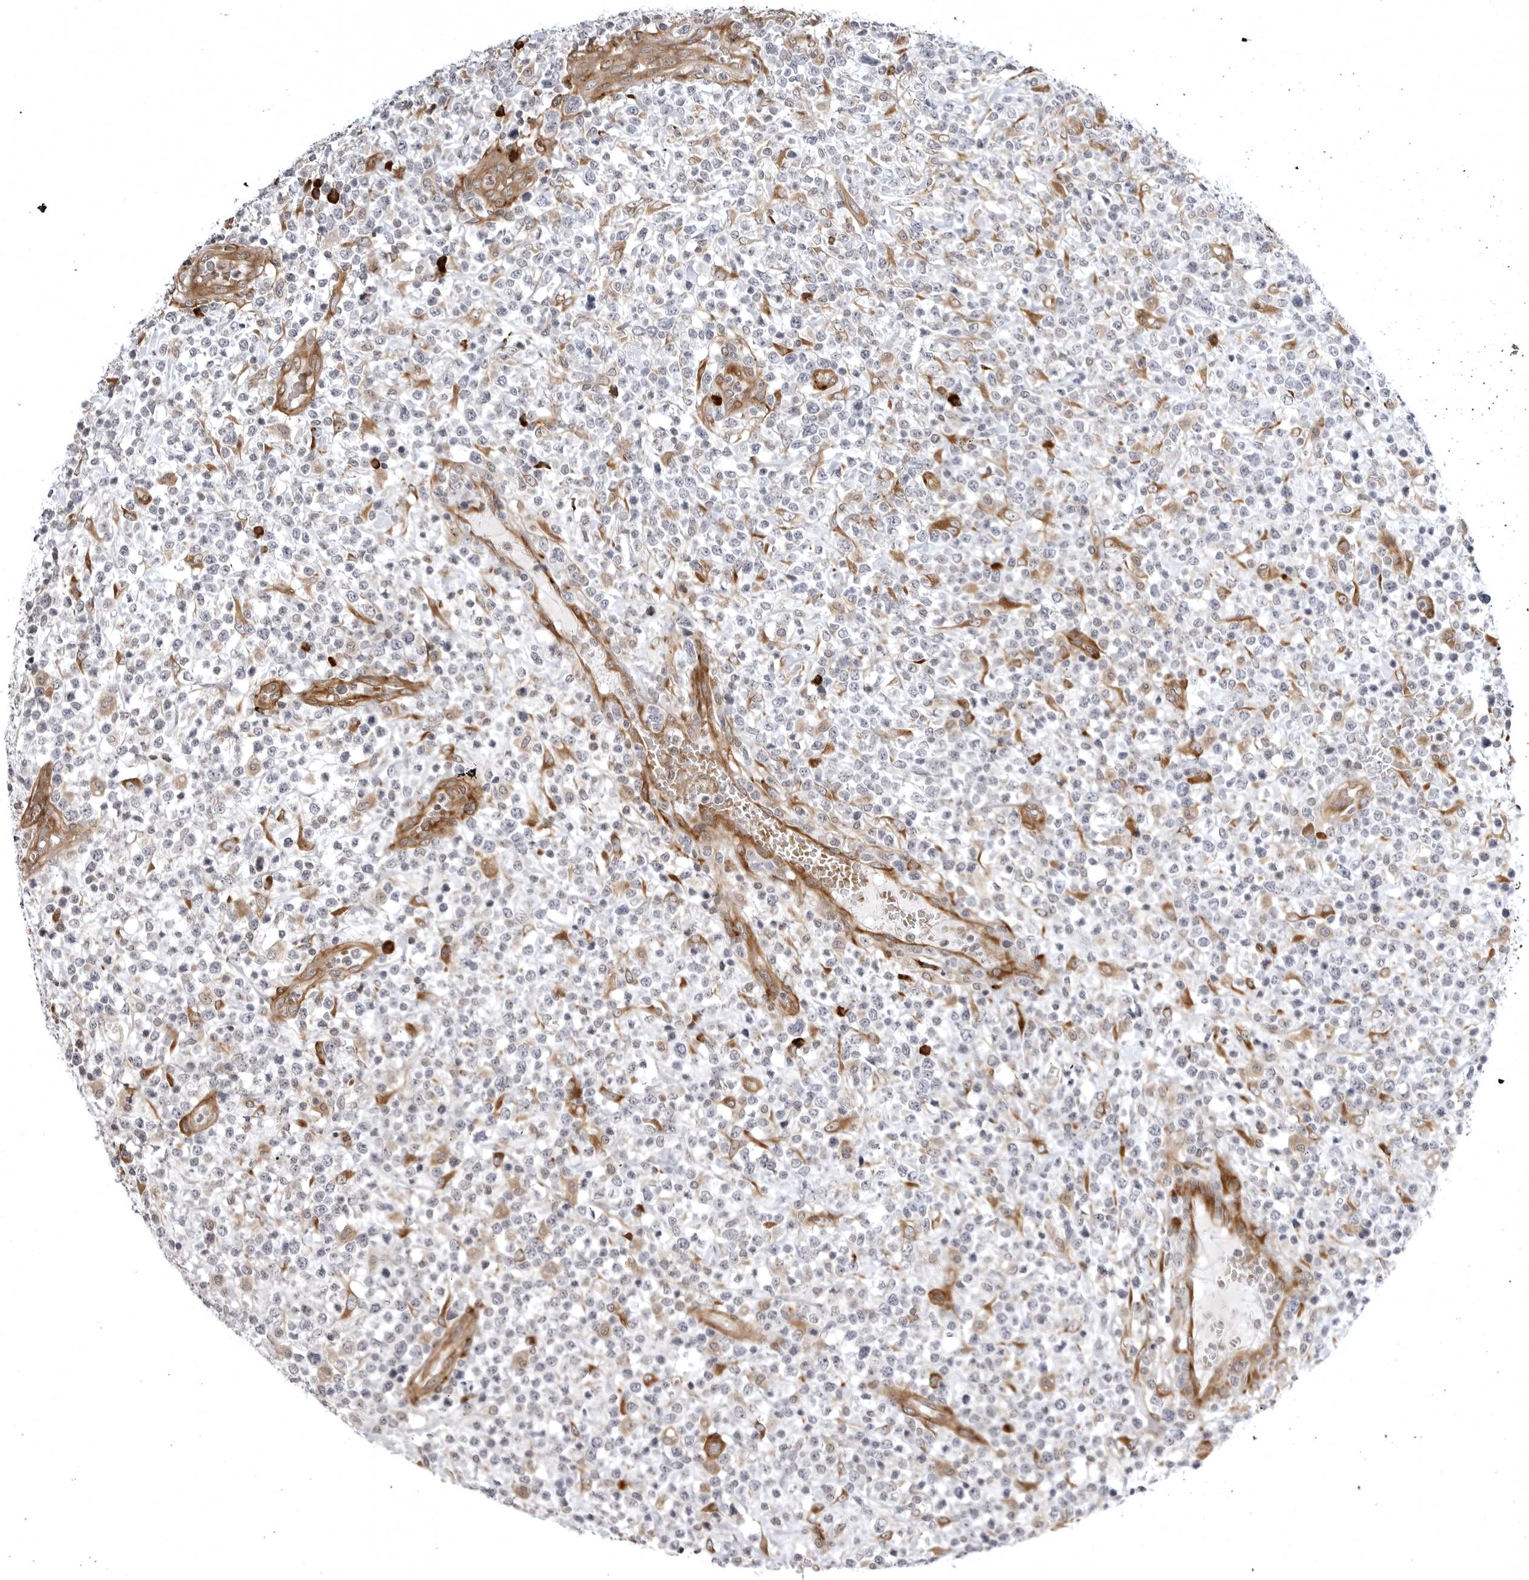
{"staining": {"intensity": "negative", "quantity": "none", "location": "none"}, "tissue": "lymphoma", "cell_type": "Tumor cells", "image_type": "cancer", "snomed": [{"axis": "morphology", "description": "Malignant lymphoma, non-Hodgkin's type, High grade"}, {"axis": "topography", "description": "Colon"}], "caption": "The immunohistochemistry (IHC) micrograph has no significant positivity in tumor cells of high-grade malignant lymphoma, non-Hodgkin's type tissue.", "gene": "ARL5A", "patient": {"sex": "female", "age": 53}}